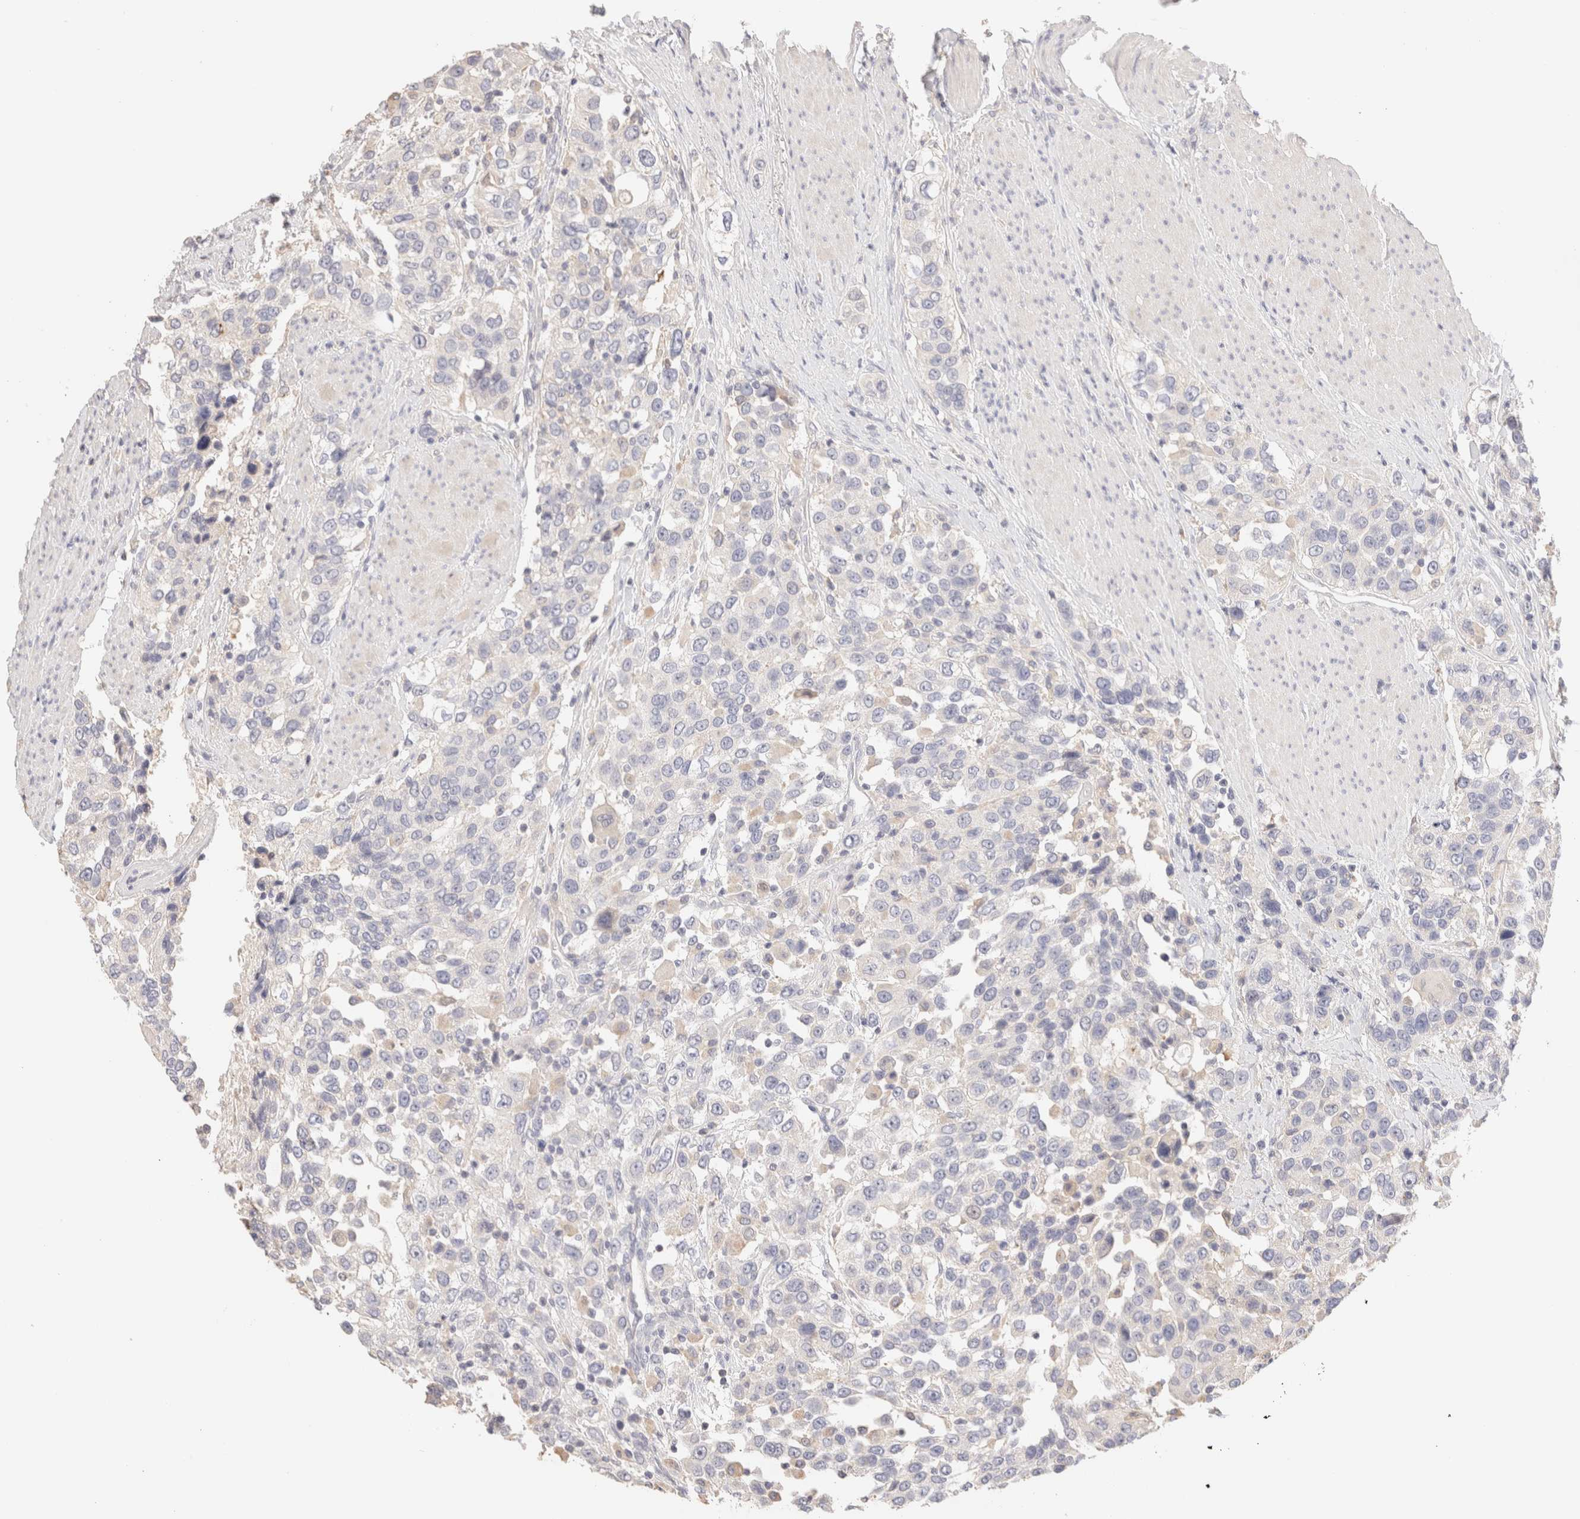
{"staining": {"intensity": "negative", "quantity": "none", "location": "none"}, "tissue": "urothelial cancer", "cell_type": "Tumor cells", "image_type": "cancer", "snomed": [{"axis": "morphology", "description": "Urothelial carcinoma, High grade"}, {"axis": "topography", "description": "Urinary bladder"}], "caption": "The IHC photomicrograph has no significant expression in tumor cells of urothelial carcinoma (high-grade) tissue.", "gene": "SCGB2A2", "patient": {"sex": "female", "age": 80}}